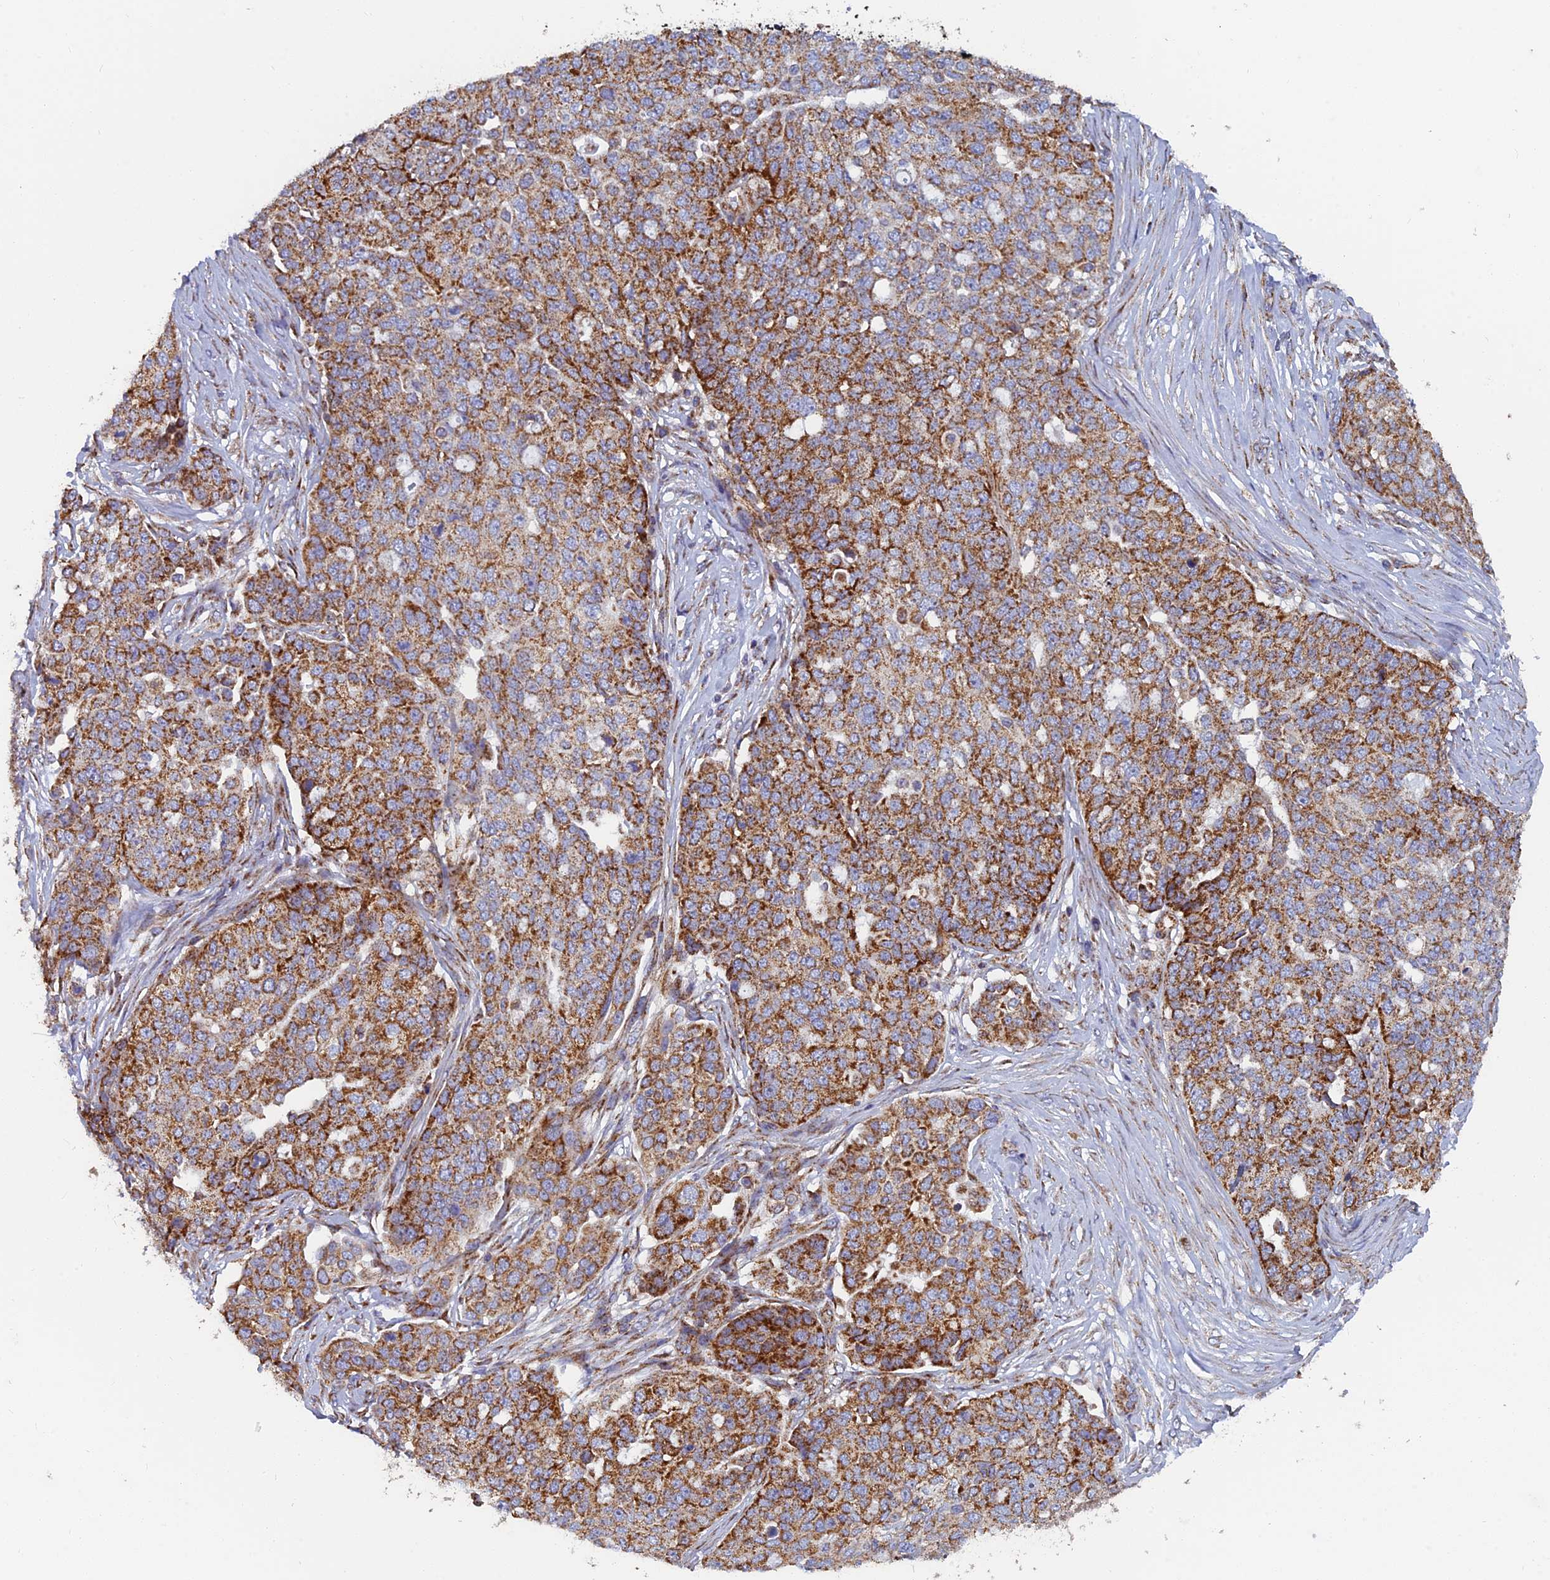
{"staining": {"intensity": "moderate", "quantity": ">75%", "location": "cytoplasmic/membranous"}, "tissue": "ovarian cancer", "cell_type": "Tumor cells", "image_type": "cancer", "snomed": [{"axis": "morphology", "description": "Cystadenocarcinoma, serous, NOS"}, {"axis": "topography", "description": "Soft tissue"}, {"axis": "topography", "description": "Ovary"}], "caption": "Ovarian cancer was stained to show a protein in brown. There is medium levels of moderate cytoplasmic/membranous positivity in approximately >75% of tumor cells. The staining was performed using DAB (3,3'-diaminobenzidine), with brown indicating positive protein expression. Nuclei are stained blue with hematoxylin.", "gene": "MRPS9", "patient": {"sex": "female", "age": 57}}